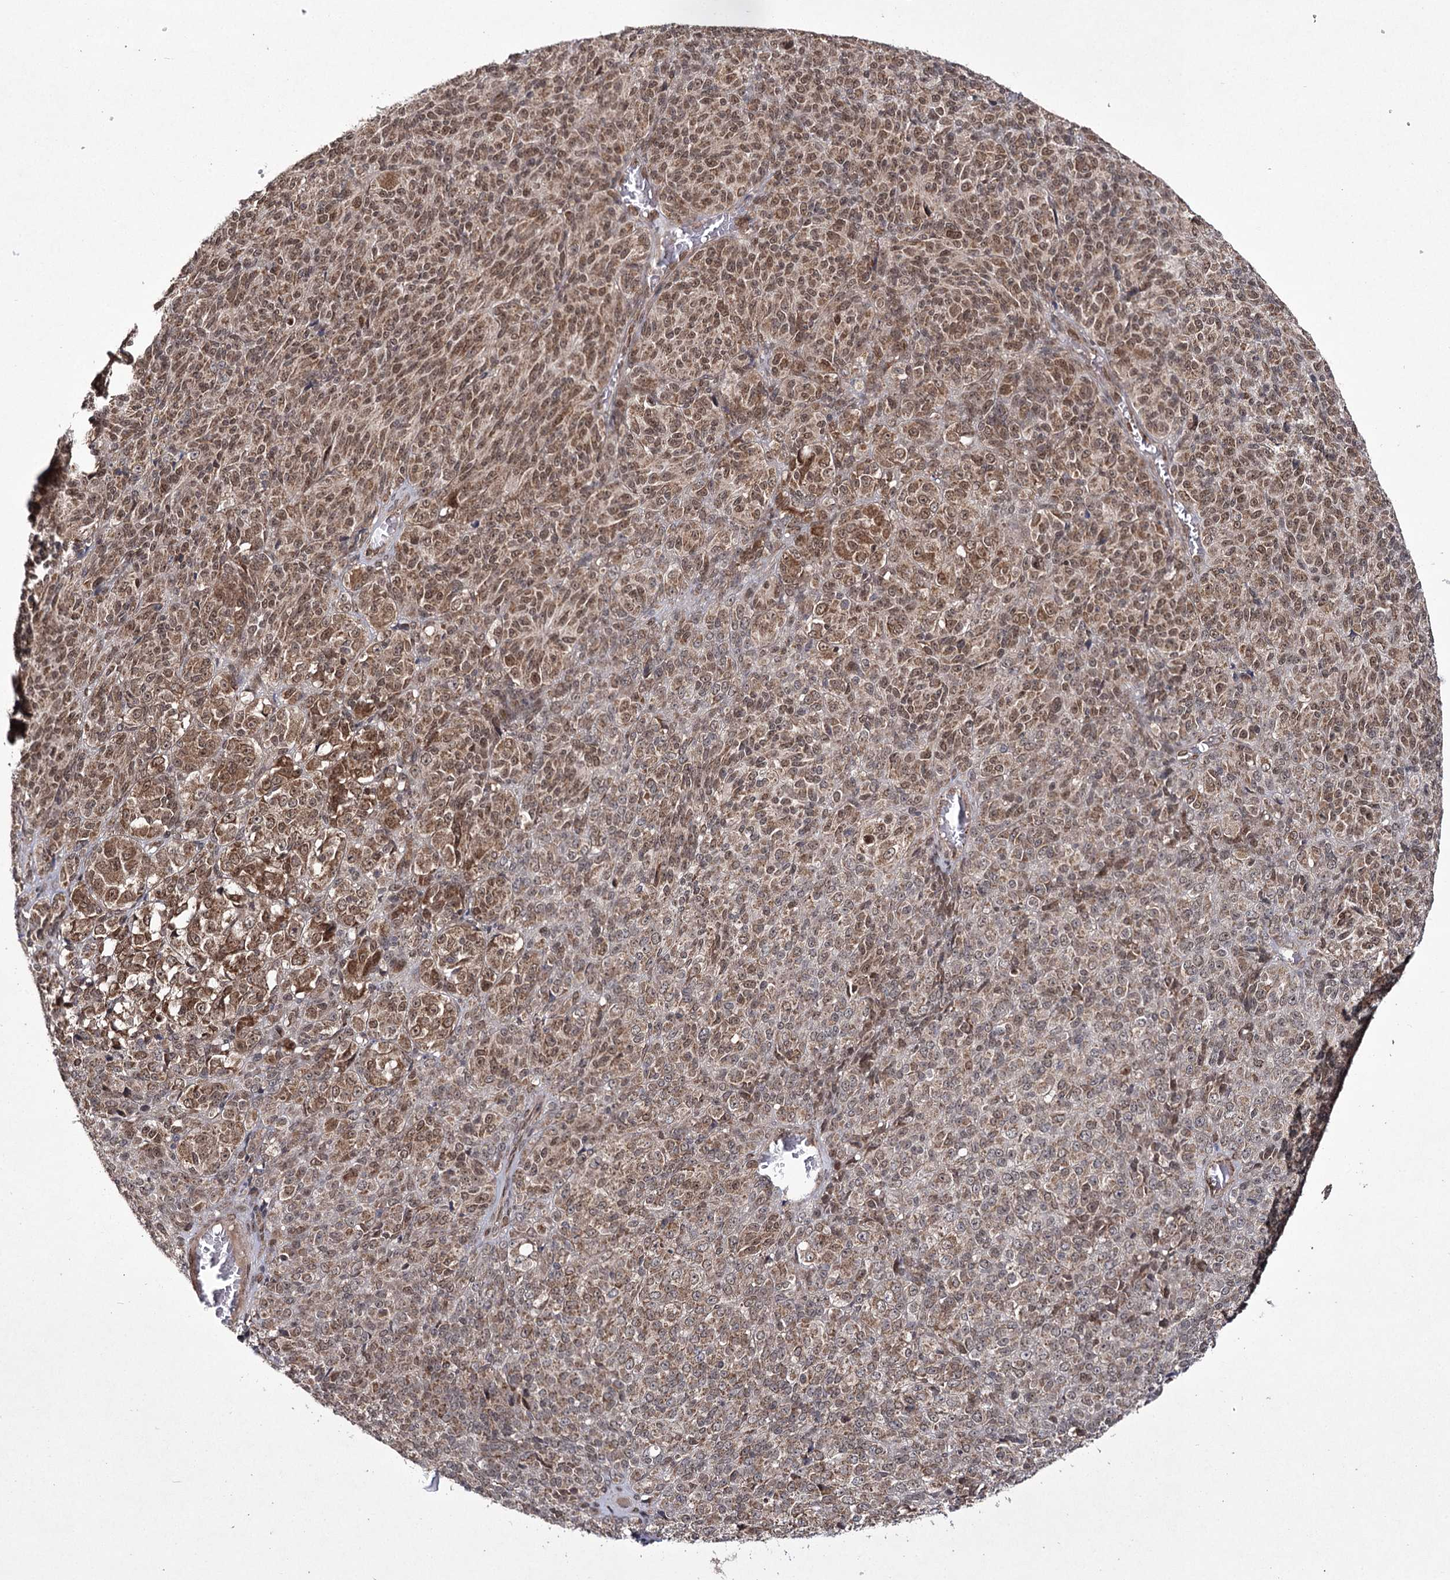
{"staining": {"intensity": "moderate", "quantity": ">75%", "location": "cytoplasmic/membranous,nuclear"}, "tissue": "melanoma", "cell_type": "Tumor cells", "image_type": "cancer", "snomed": [{"axis": "morphology", "description": "Malignant melanoma, Metastatic site"}, {"axis": "topography", "description": "Brain"}], "caption": "Human malignant melanoma (metastatic site) stained for a protein (brown) shows moderate cytoplasmic/membranous and nuclear positive expression in about >75% of tumor cells.", "gene": "TRNT1", "patient": {"sex": "female", "age": 56}}